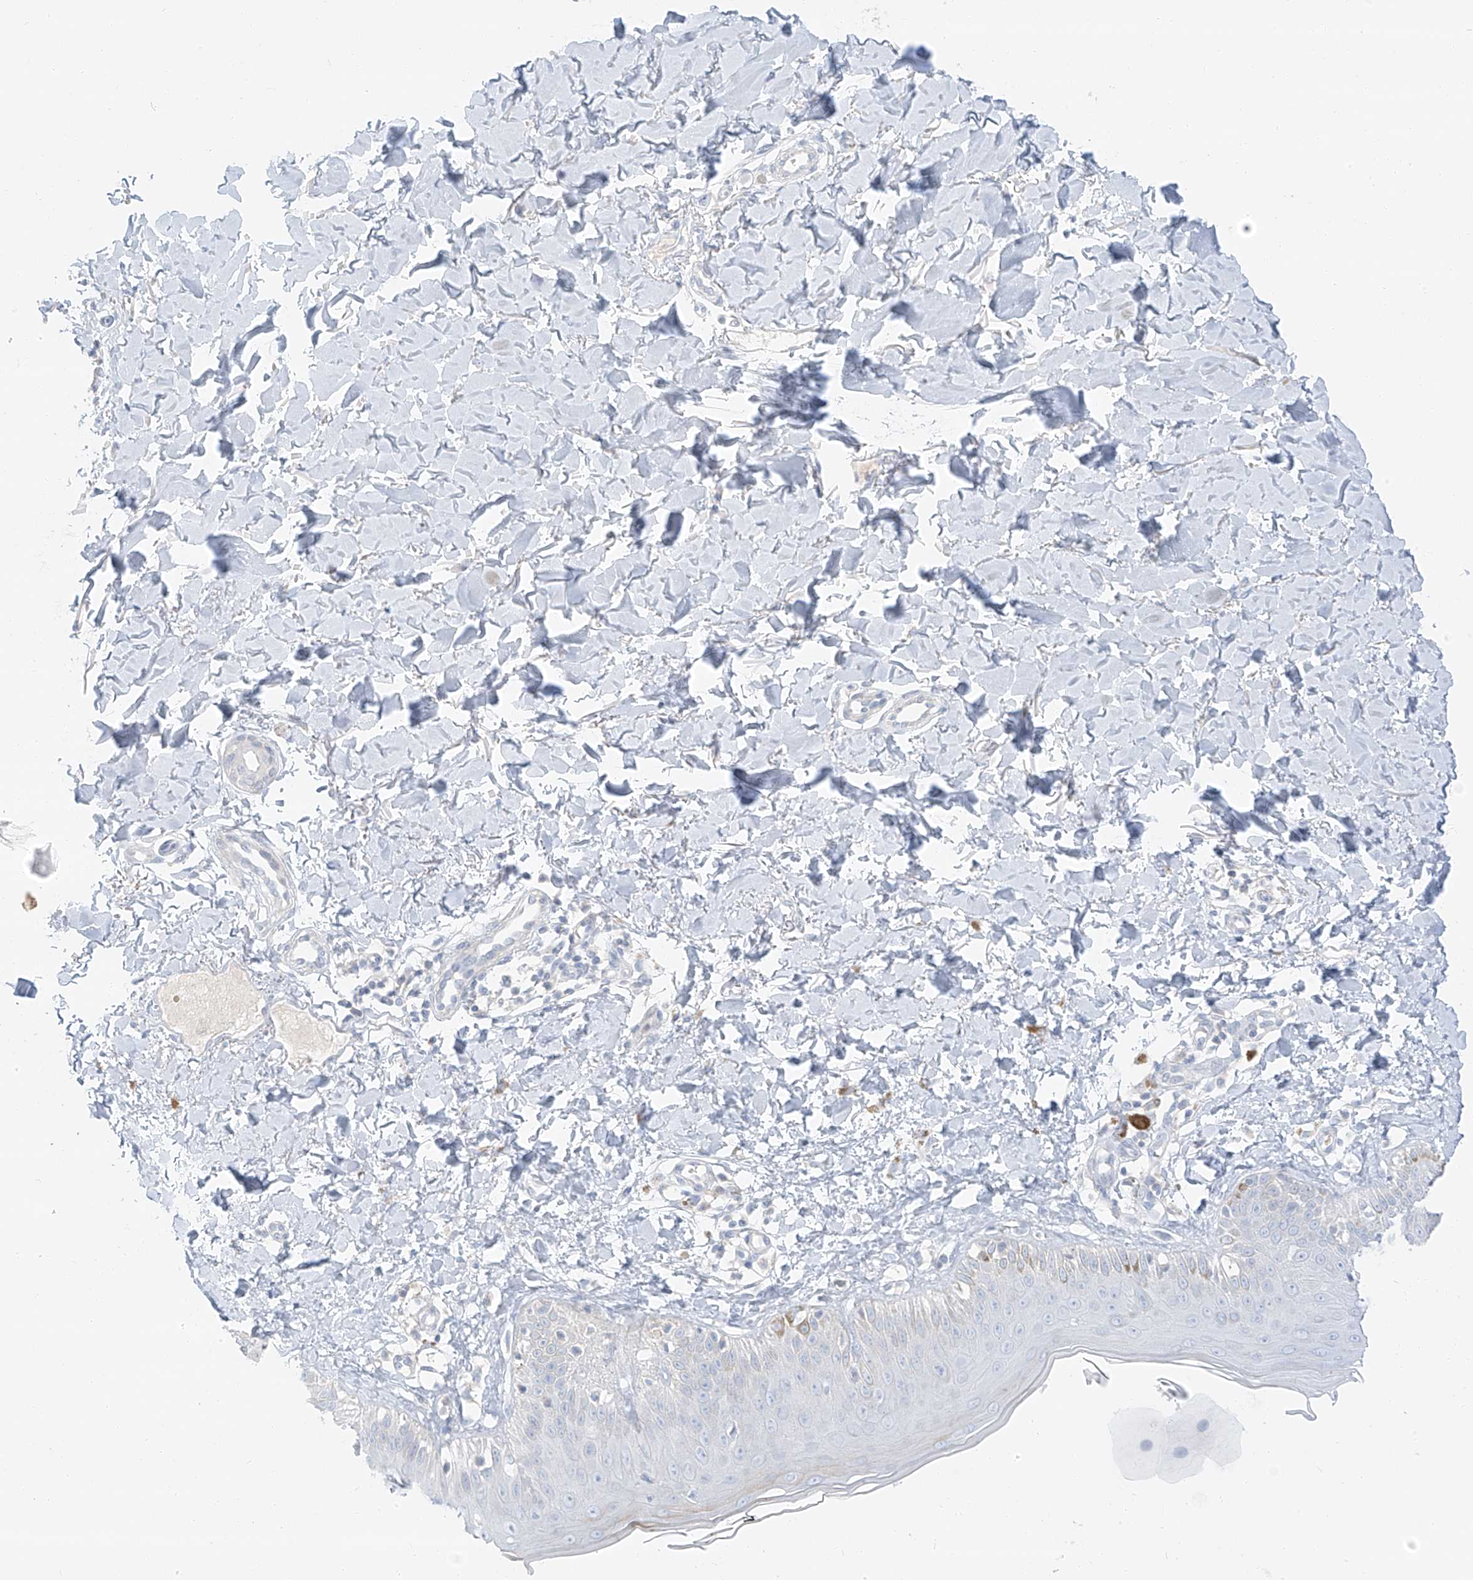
{"staining": {"intensity": "negative", "quantity": "none", "location": "none"}, "tissue": "skin", "cell_type": "Fibroblasts", "image_type": "normal", "snomed": [{"axis": "morphology", "description": "Normal tissue, NOS"}, {"axis": "topography", "description": "Skin"}], "caption": "Fibroblasts are negative for protein expression in normal human skin. Brightfield microscopy of immunohistochemistry stained with DAB (3,3'-diaminobenzidine) (brown) and hematoxylin (blue), captured at high magnification.", "gene": "PGC", "patient": {"sex": "male", "age": 52}}